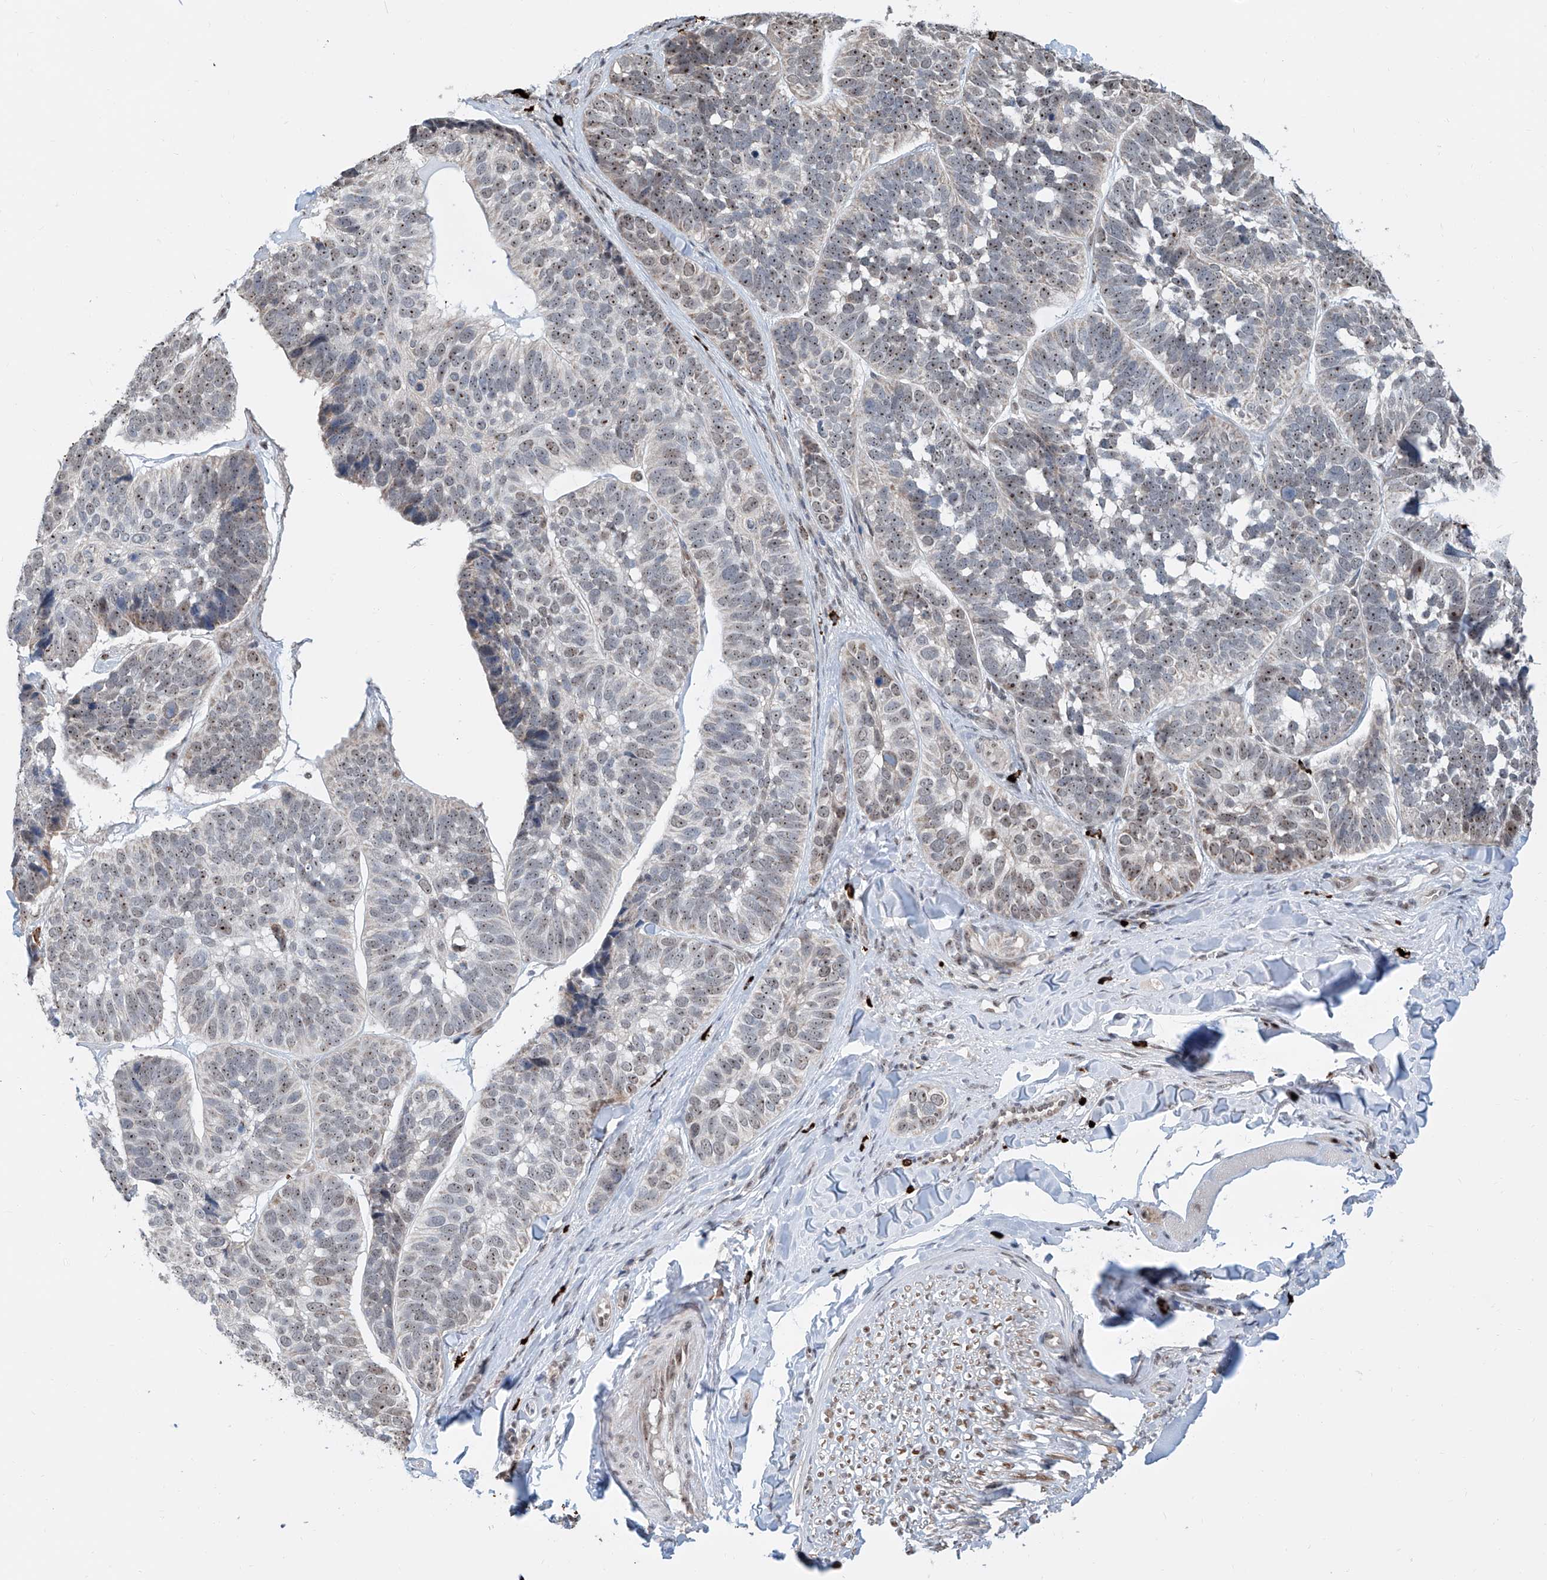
{"staining": {"intensity": "moderate", "quantity": ">75%", "location": "nuclear"}, "tissue": "skin cancer", "cell_type": "Tumor cells", "image_type": "cancer", "snomed": [{"axis": "morphology", "description": "Basal cell carcinoma"}, {"axis": "topography", "description": "Skin"}], "caption": "Human skin basal cell carcinoma stained for a protein (brown) demonstrates moderate nuclear positive expression in about >75% of tumor cells.", "gene": "SDE2", "patient": {"sex": "male", "age": 62}}